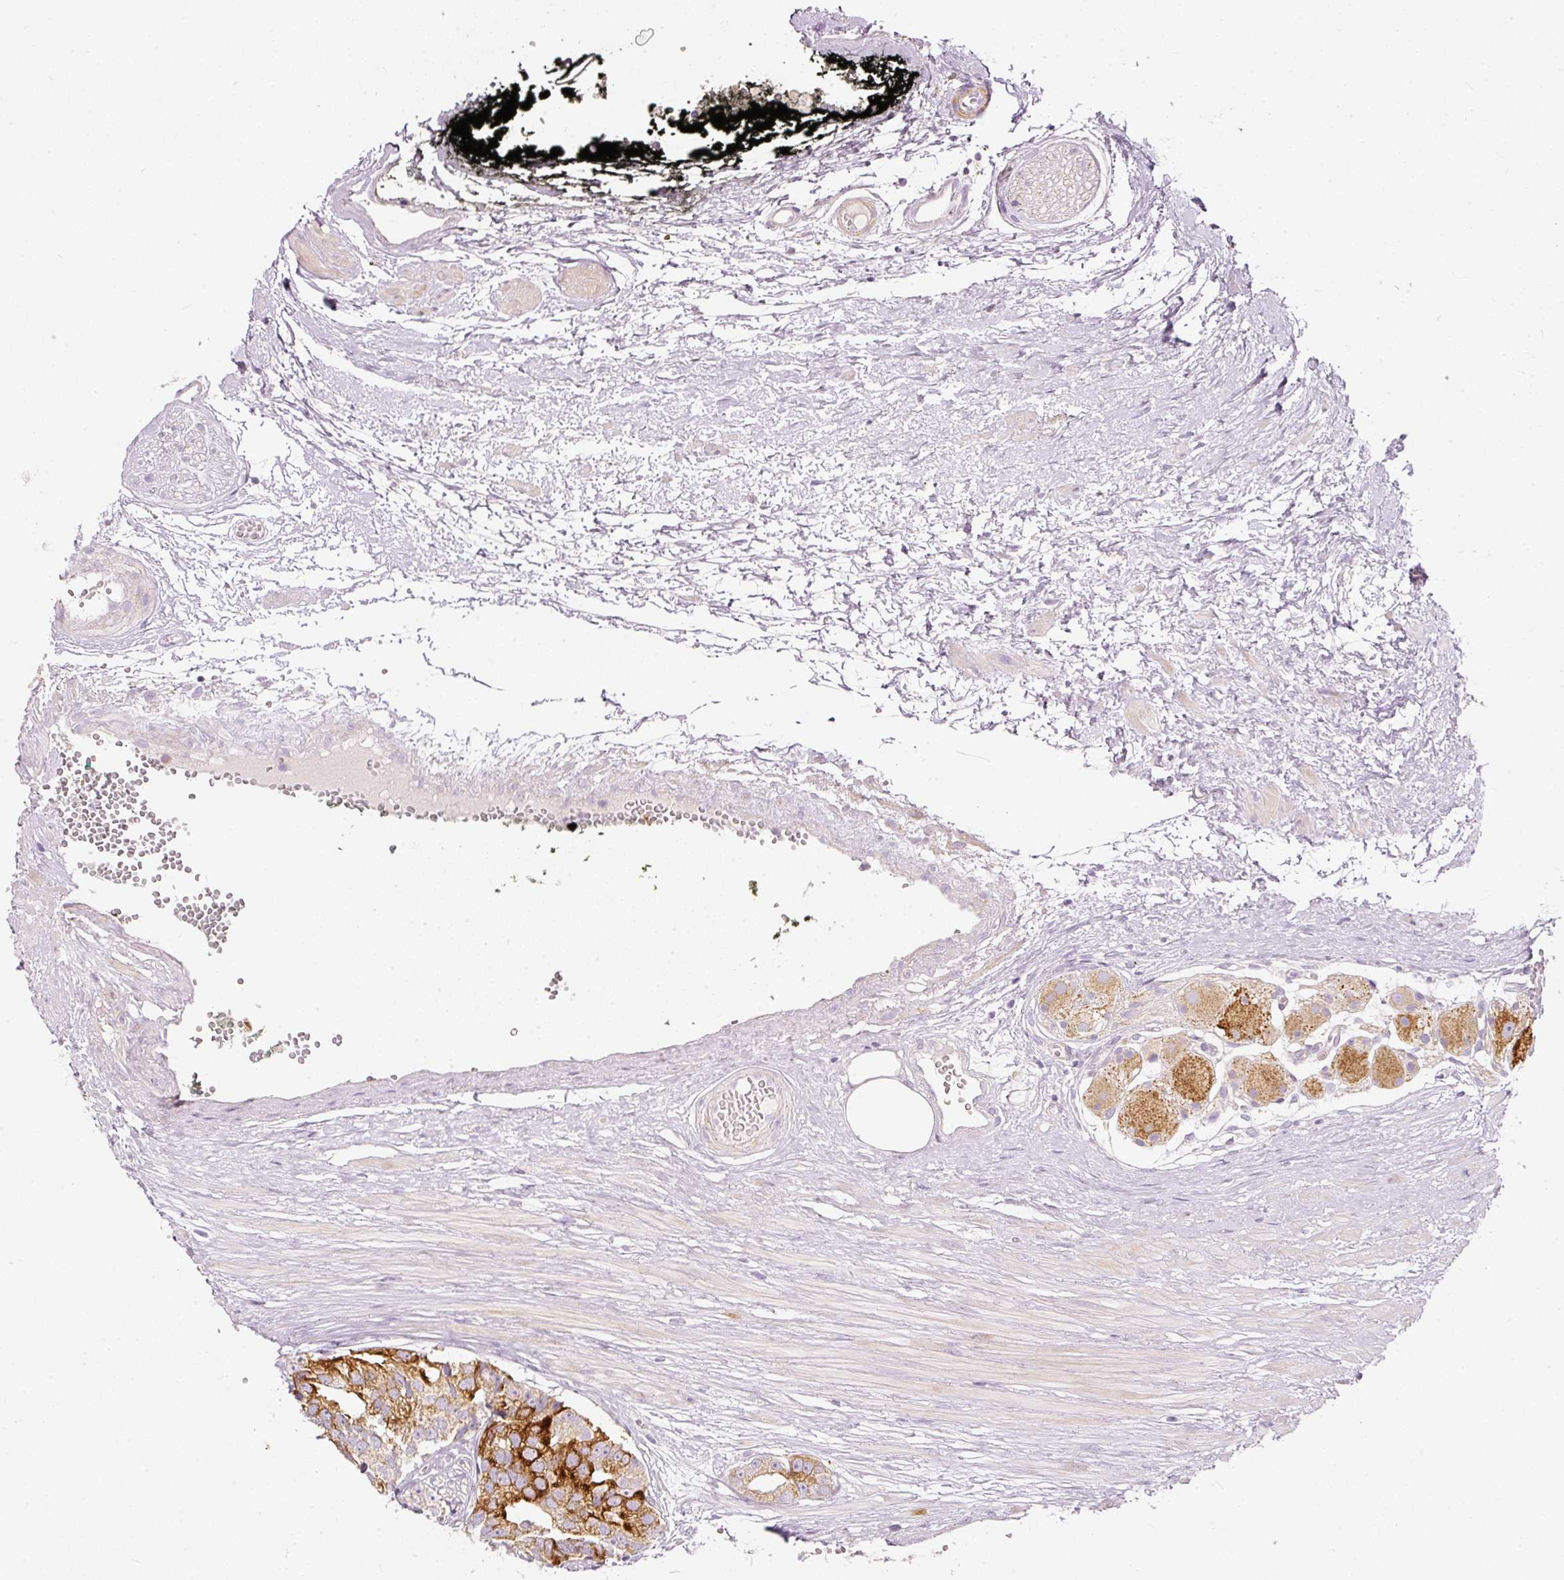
{"staining": {"intensity": "strong", "quantity": "25%-75%", "location": "cytoplasmic/membranous"}, "tissue": "prostate cancer", "cell_type": "Tumor cells", "image_type": "cancer", "snomed": [{"axis": "morphology", "description": "Adenocarcinoma, High grade"}, {"axis": "topography", "description": "Prostate"}], "caption": "Immunohistochemistry (IHC) of prostate cancer (high-grade adenocarcinoma) displays high levels of strong cytoplasmic/membranous staining in approximately 25%-75% of tumor cells. The protein of interest is stained brown, and the nuclei are stained in blue (DAB IHC with brightfield microscopy, high magnification).", "gene": "MTHFD2", "patient": {"sex": "male", "age": 71}}